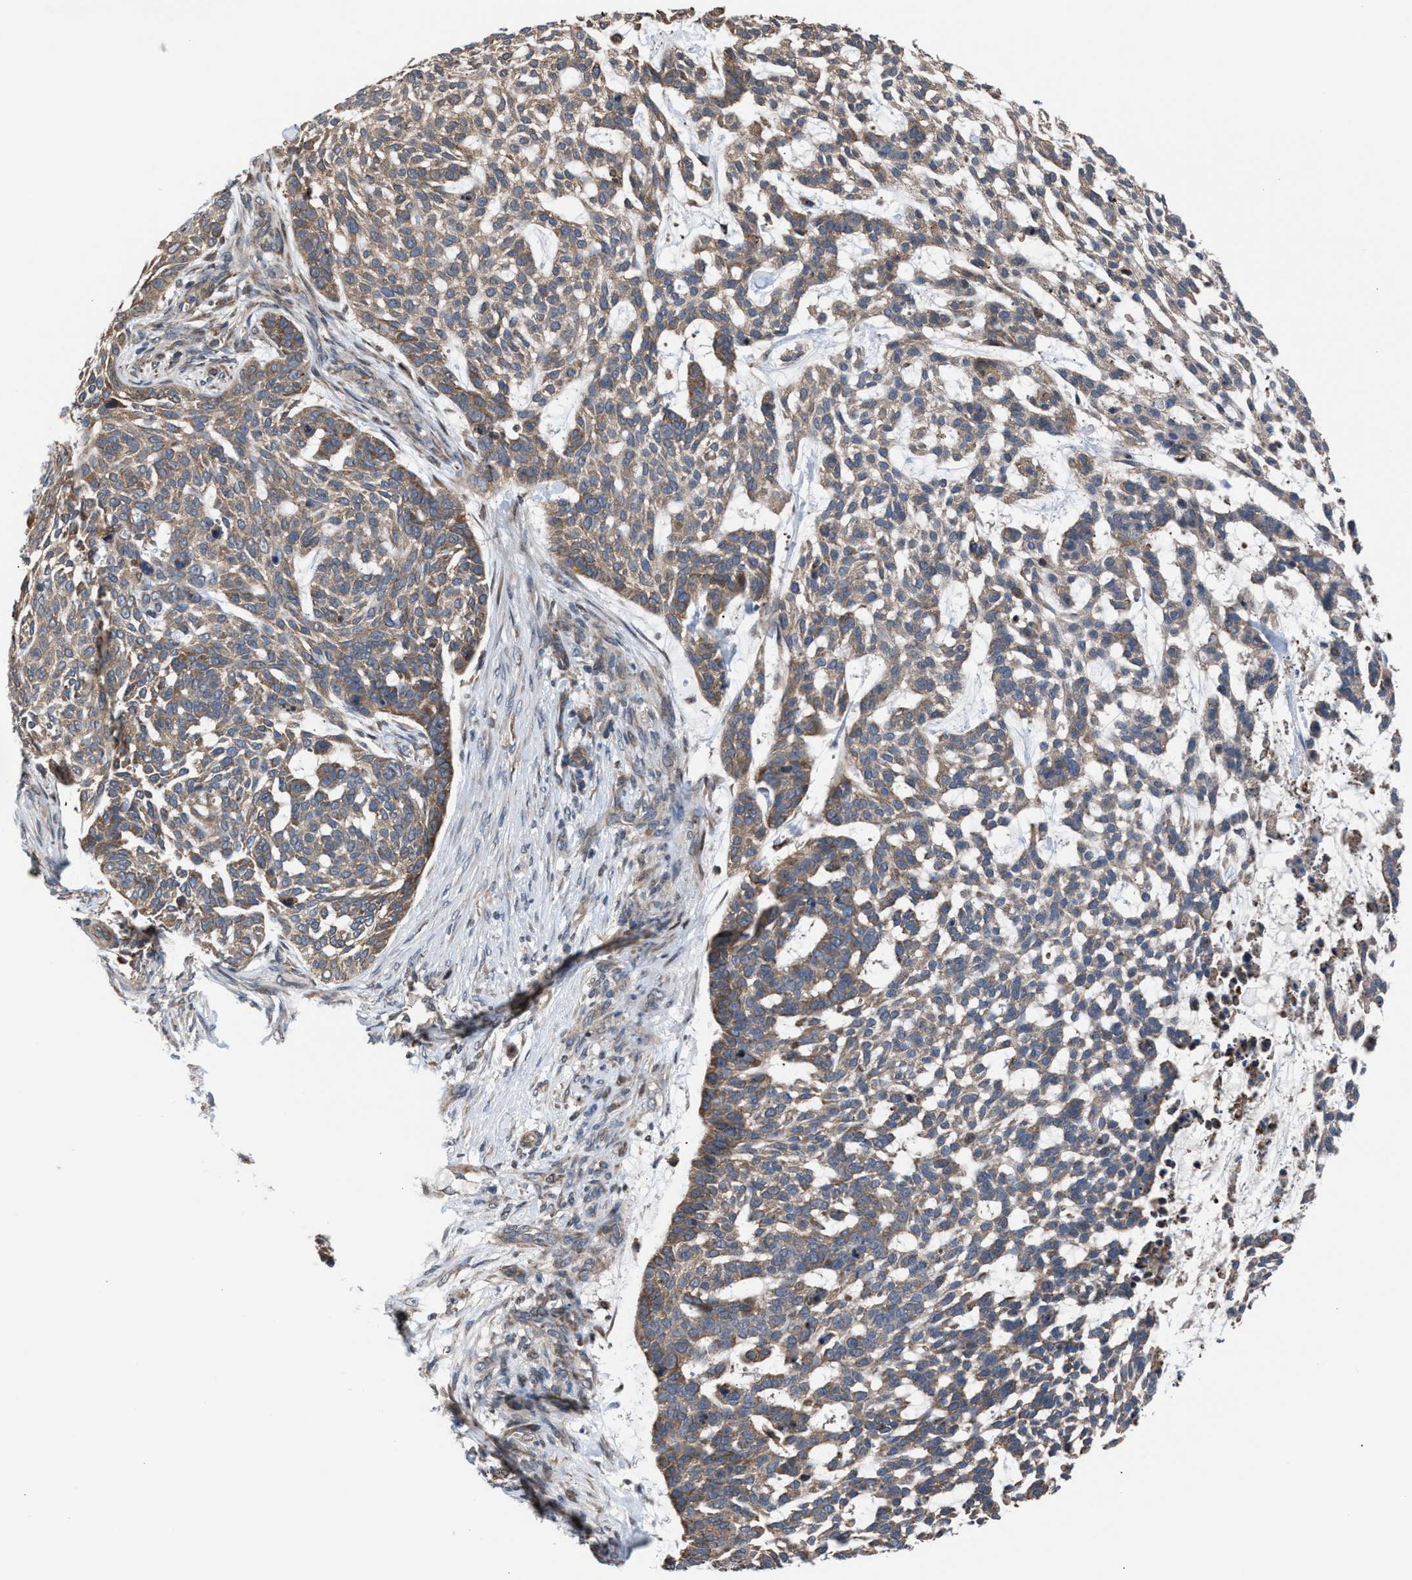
{"staining": {"intensity": "moderate", "quantity": ">75%", "location": "cytoplasmic/membranous"}, "tissue": "skin cancer", "cell_type": "Tumor cells", "image_type": "cancer", "snomed": [{"axis": "morphology", "description": "Basal cell carcinoma"}, {"axis": "topography", "description": "Skin"}], "caption": "IHC histopathology image of neoplastic tissue: human basal cell carcinoma (skin) stained using IHC reveals medium levels of moderate protein expression localized specifically in the cytoplasmic/membranous of tumor cells, appearing as a cytoplasmic/membranous brown color.", "gene": "TP53BP2", "patient": {"sex": "female", "age": 64}}